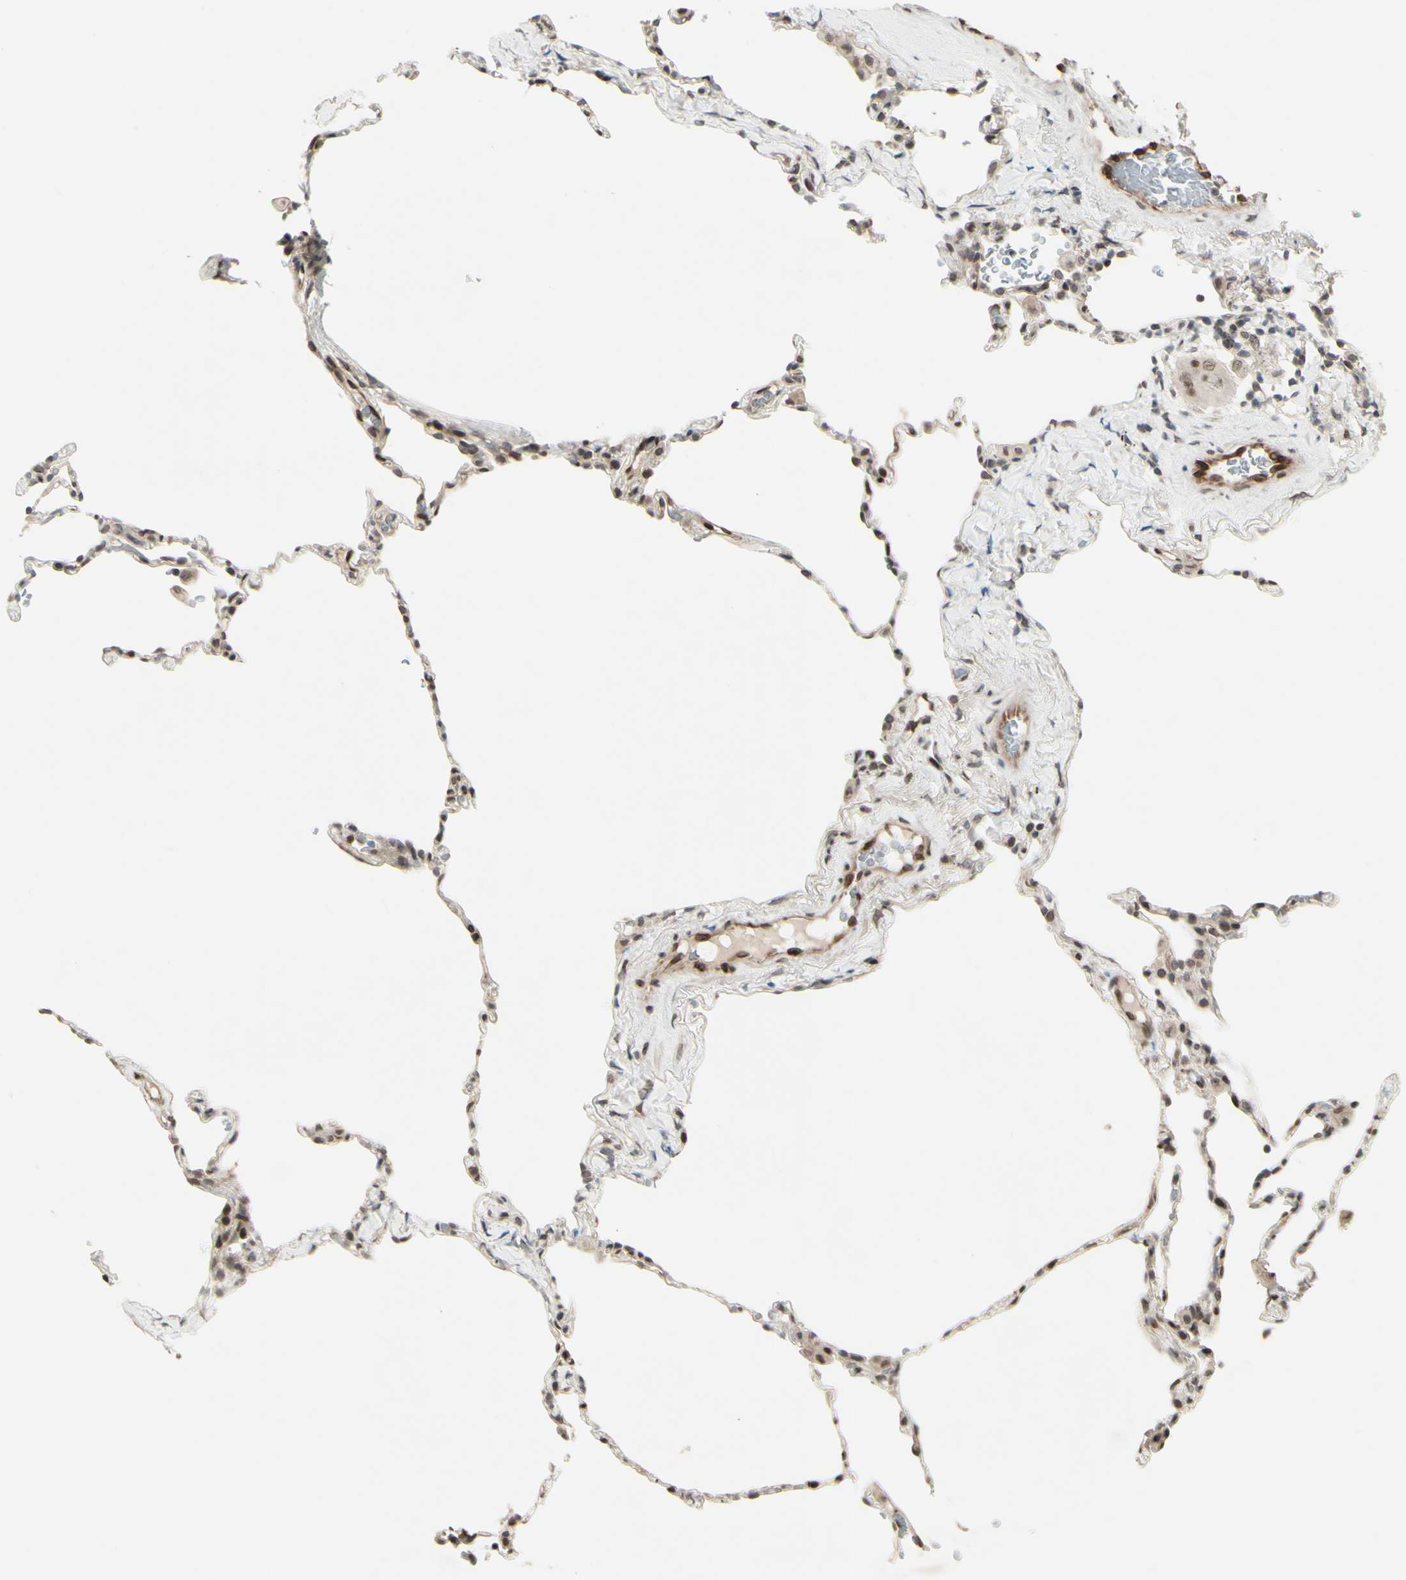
{"staining": {"intensity": "weak", "quantity": "<25%", "location": "cytoplasmic/membranous,nuclear"}, "tissue": "lung", "cell_type": "Alveolar cells", "image_type": "normal", "snomed": [{"axis": "morphology", "description": "Normal tissue, NOS"}, {"axis": "topography", "description": "Lung"}], "caption": "Alveolar cells show no significant staining in normal lung. The staining was performed using DAB to visualize the protein expression in brown, while the nuclei were stained in blue with hematoxylin (Magnification: 20x).", "gene": "MLF2", "patient": {"sex": "male", "age": 59}}